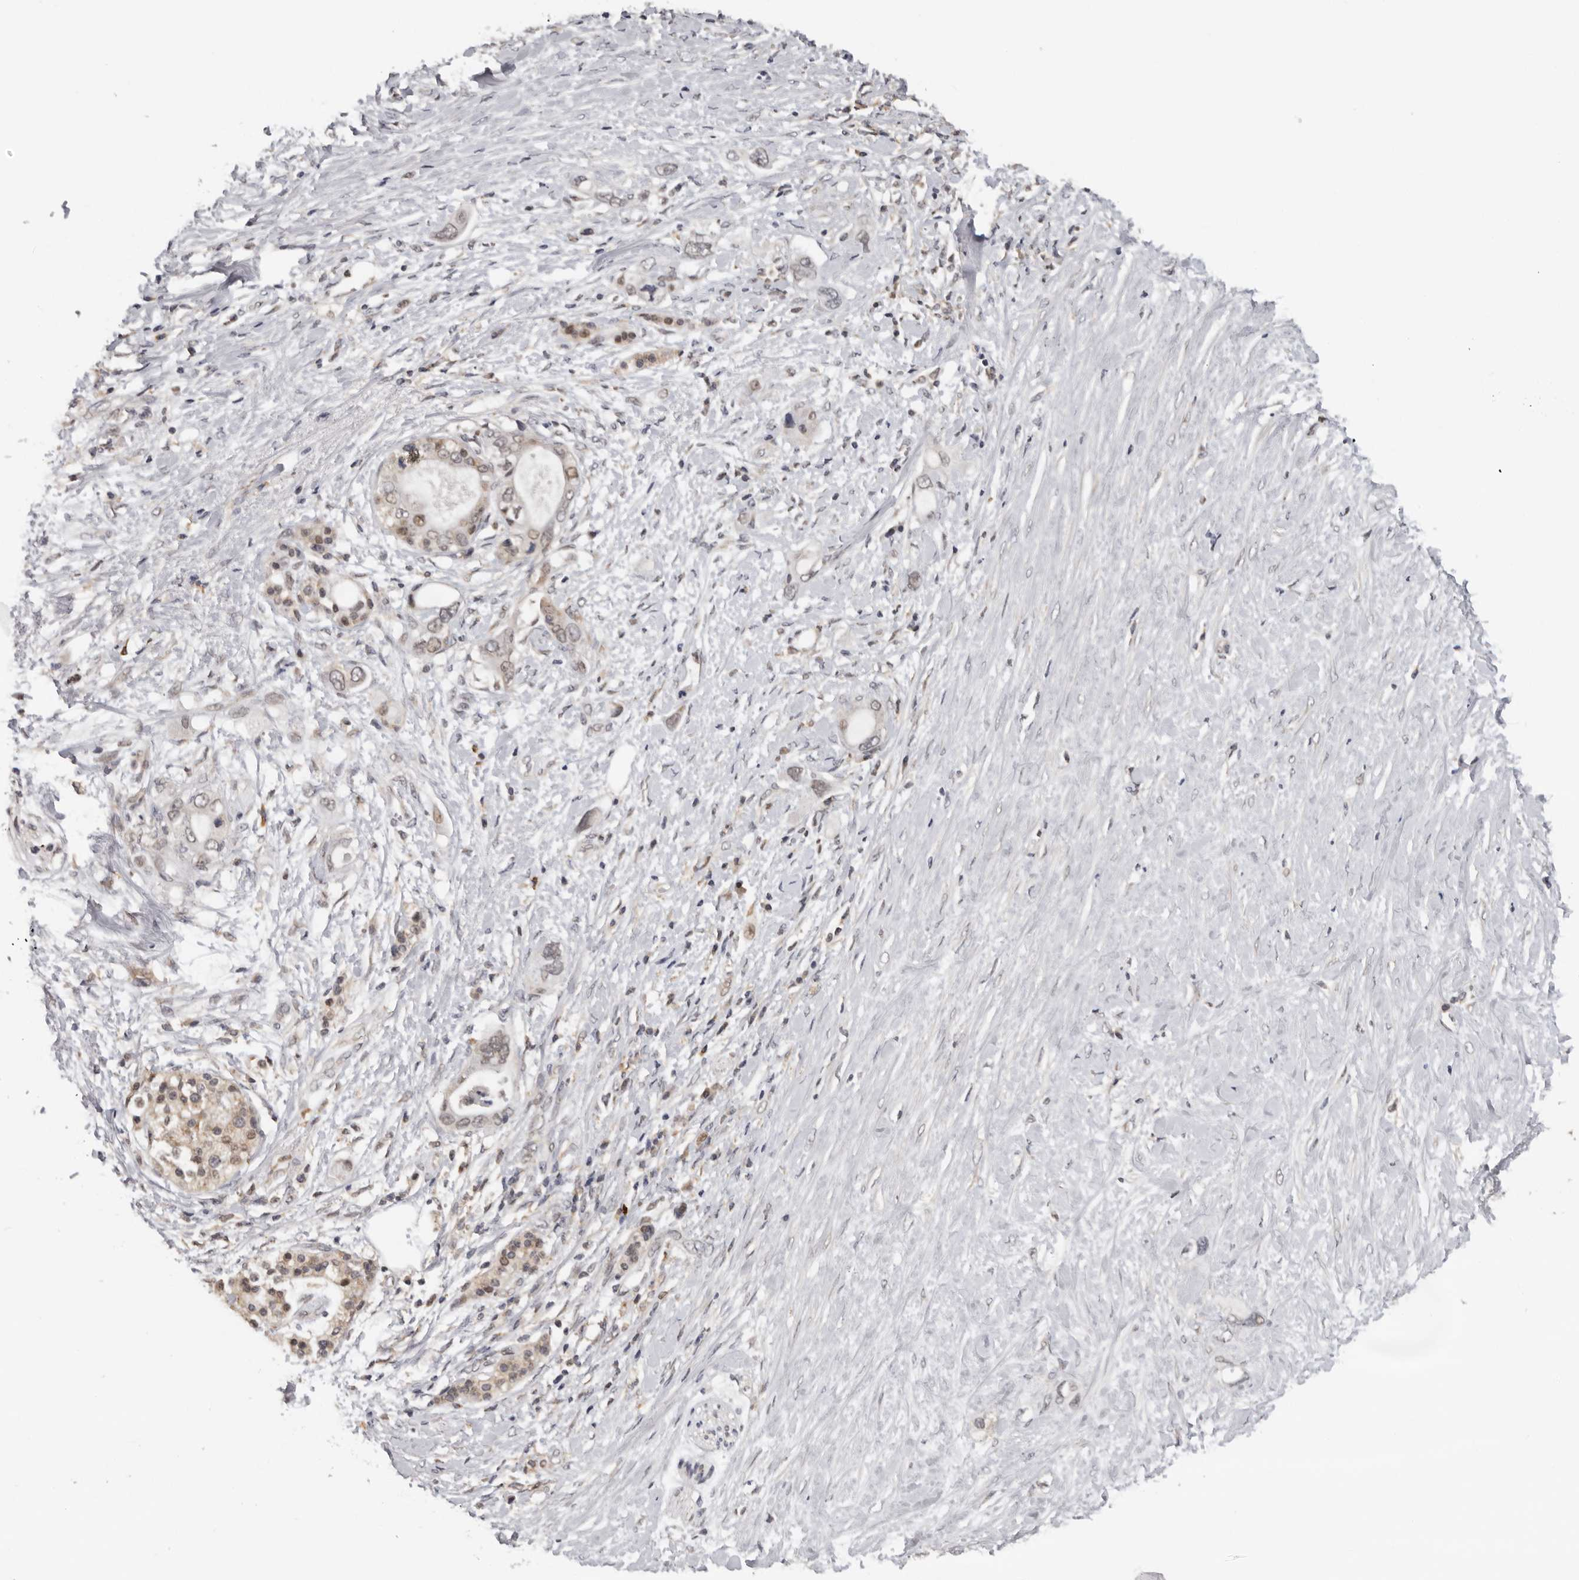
{"staining": {"intensity": "weak", "quantity": "<25%", "location": "cytoplasmic/membranous,nuclear"}, "tissue": "pancreatic cancer", "cell_type": "Tumor cells", "image_type": "cancer", "snomed": [{"axis": "morphology", "description": "Adenocarcinoma, NOS"}, {"axis": "topography", "description": "Pancreas"}], "caption": "High magnification brightfield microscopy of pancreatic adenocarcinoma stained with DAB (brown) and counterstained with hematoxylin (blue): tumor cells show no significant positivity.", "gene": "KIF2B", "patient": {"sex": "female", "age": 56}}